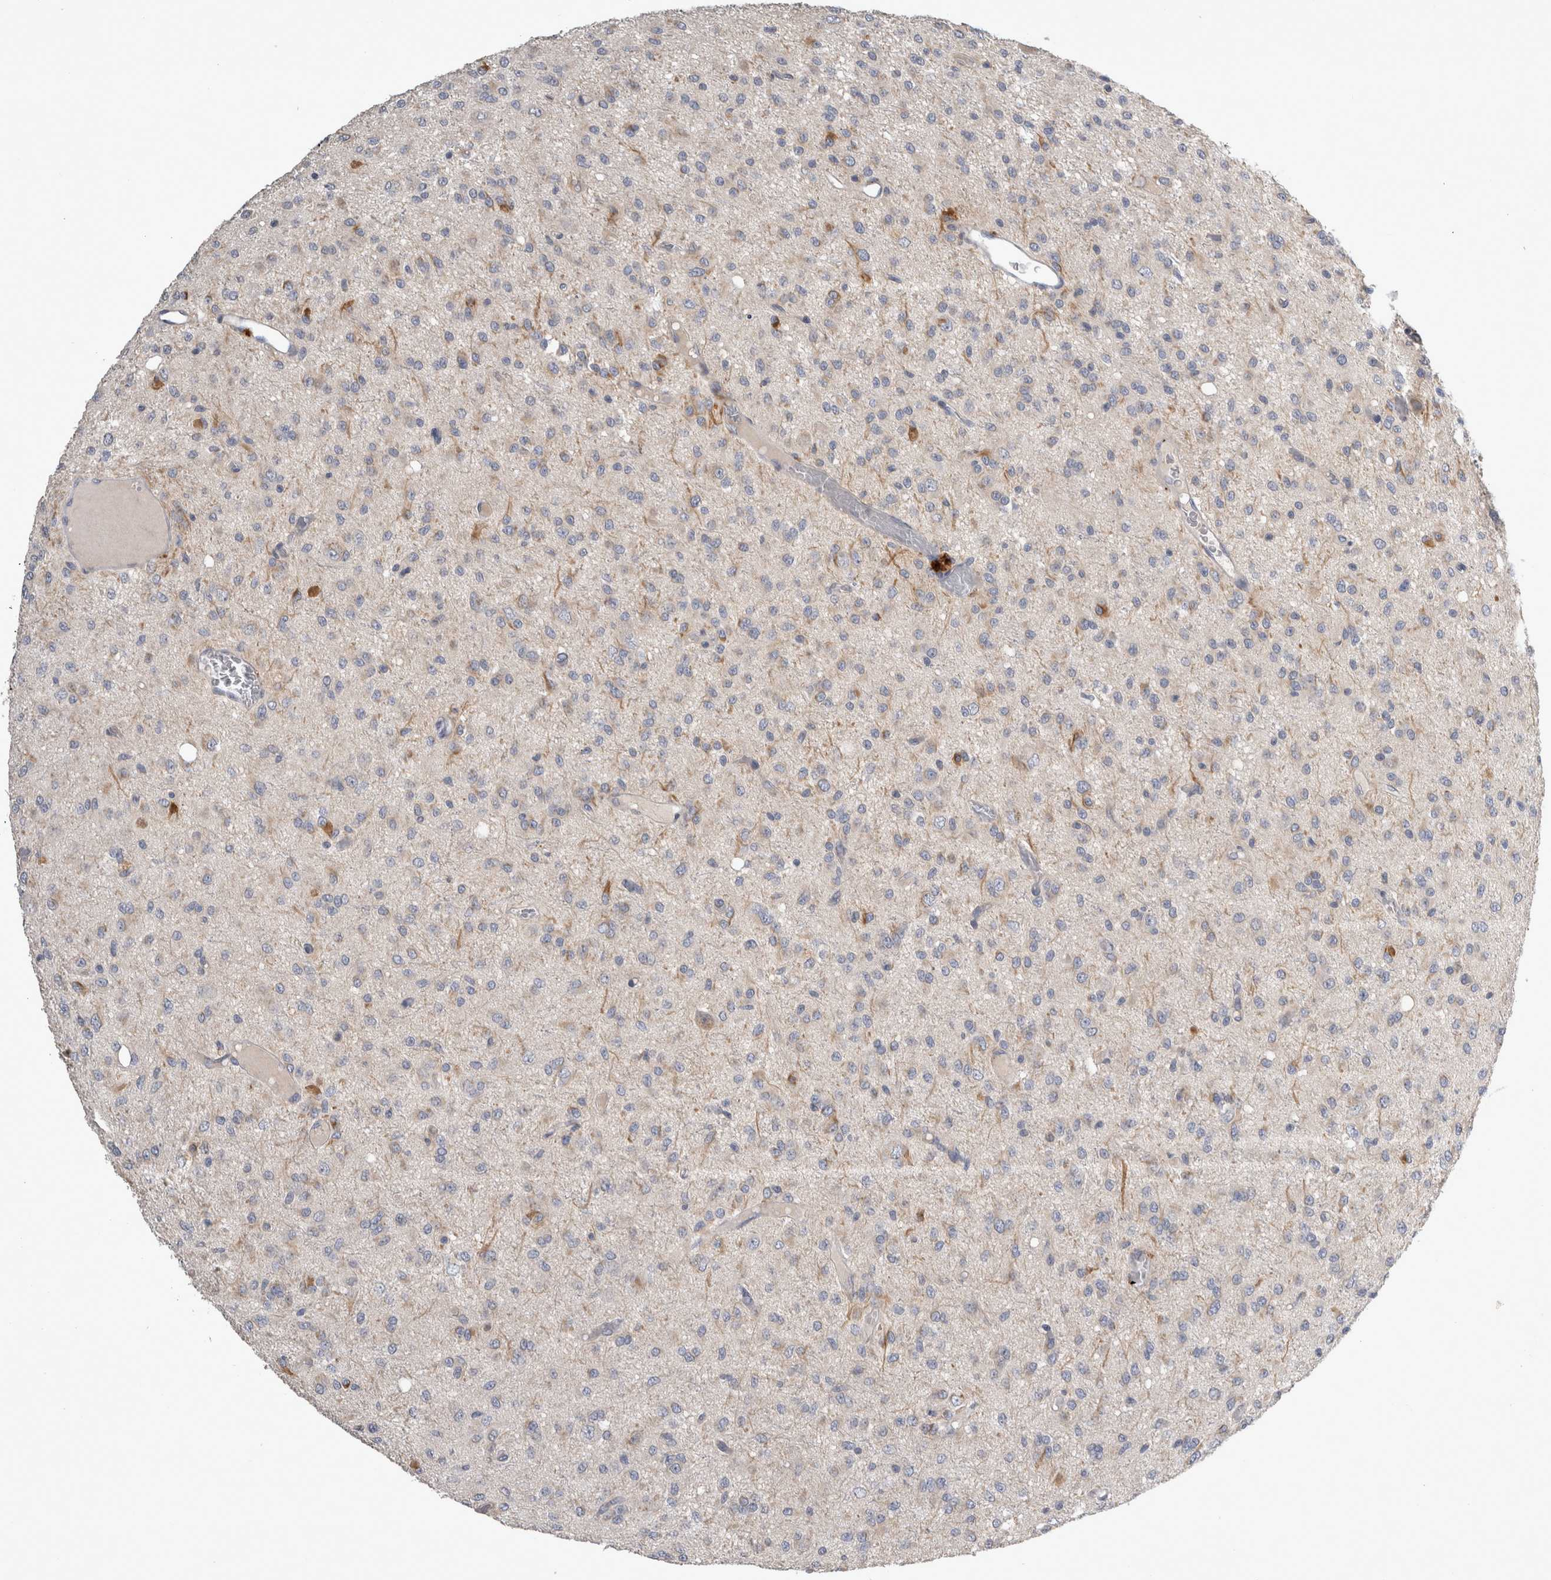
{"staining": {"intensity": "negative", "quantity": "none", "location": "none"}, "tissue": "glioma", "cell_type": "Tumor cells", "image_type": "cancer", "snomed": [{"axis": "morphology", "description": "Glioma, malignant, High grade"}, {"axis": "topography", "description": "Brain"}], "caption": "The micrograph displays no staining of tumor cells in high-grade glioma (malignant).", "gene": "SLC22A11", "patient": {"sex": "female", "age": 59}}